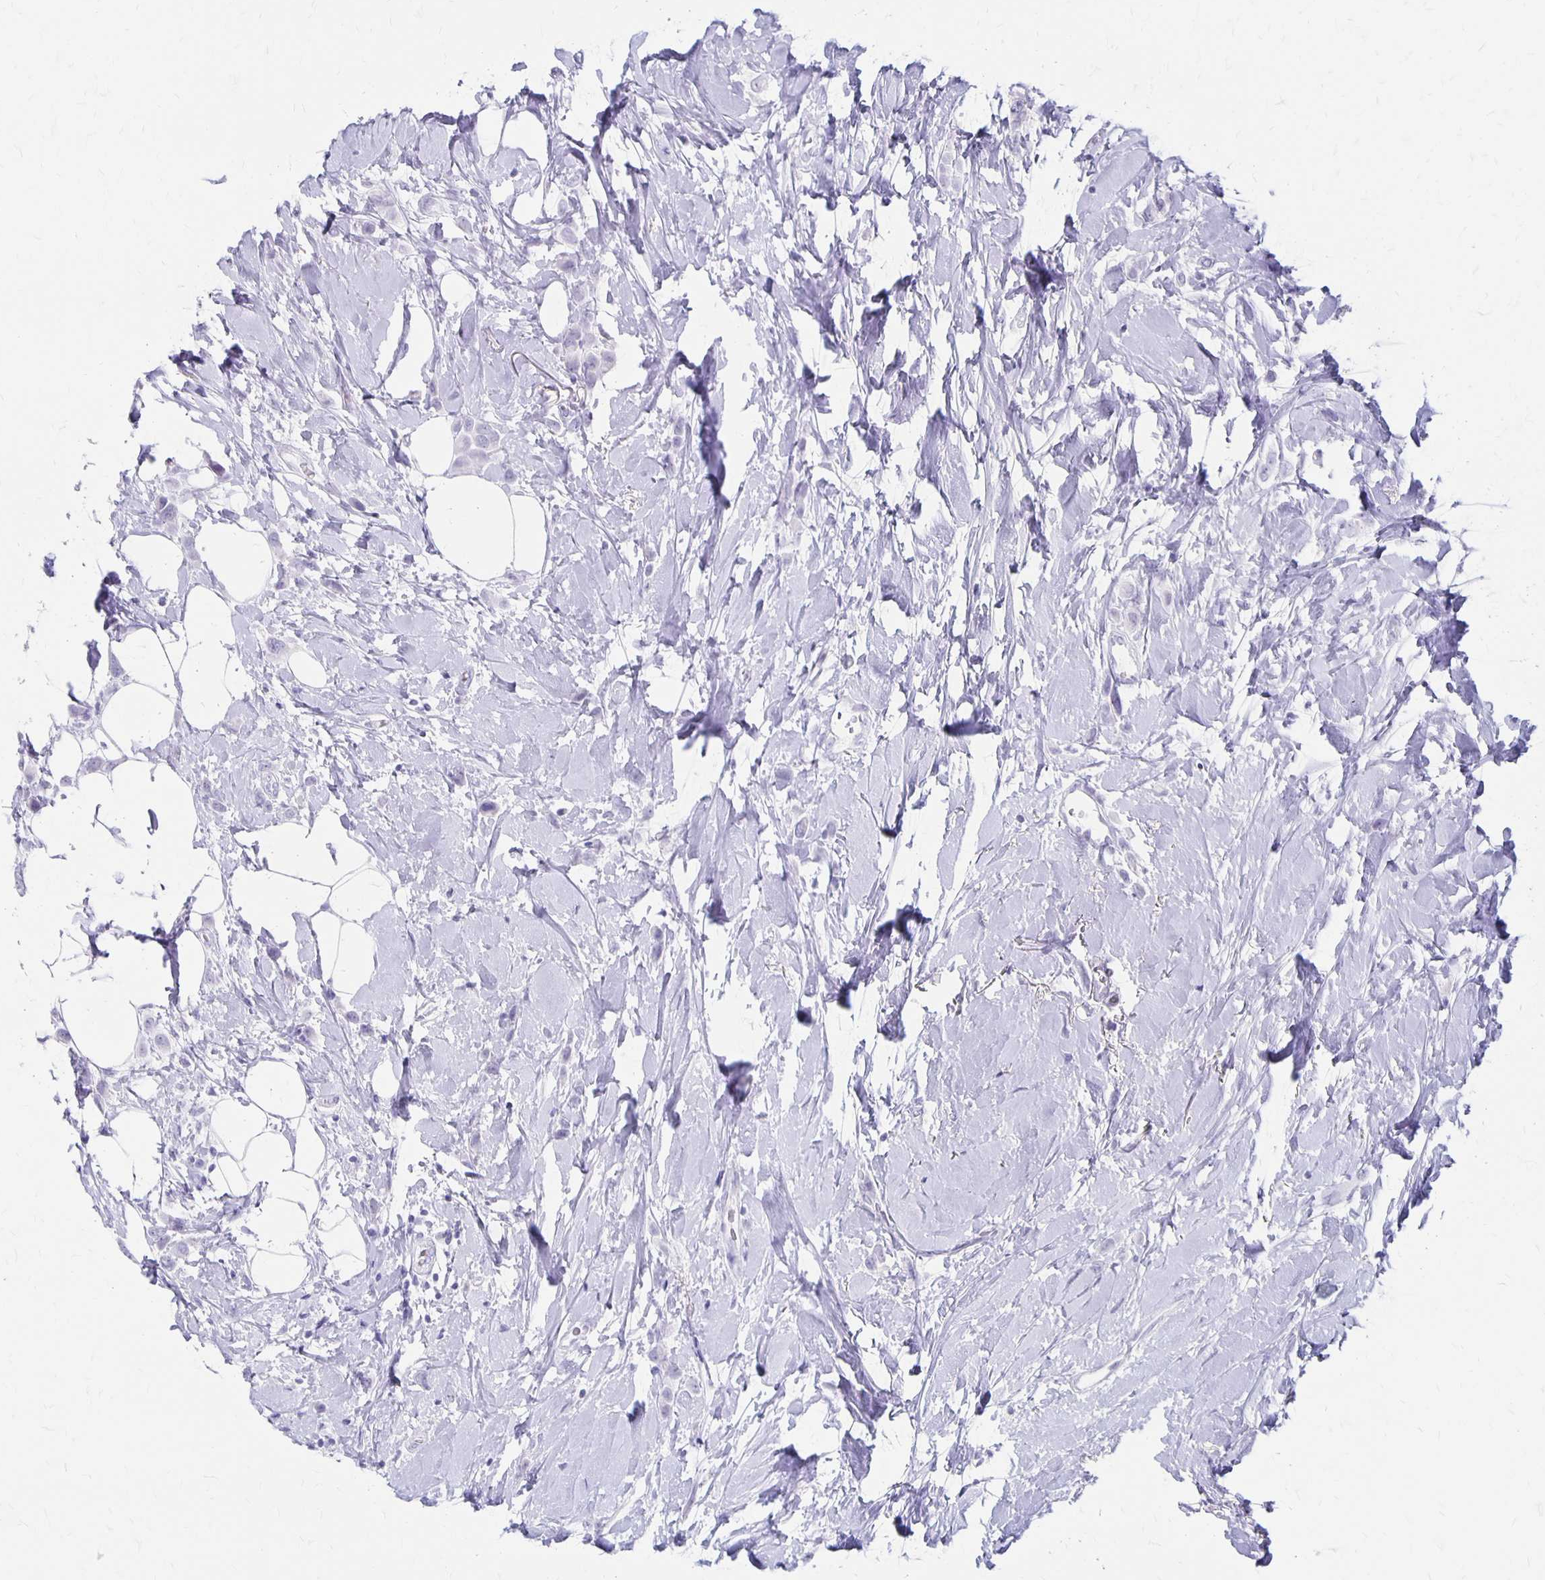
{"staining": {"intensity": "negative", "quantity": "none", "location": "none"}, "tissue": "breast cancer", "cell_type": "Tumor cells", "image_type": "cancer", "snomed": [{"axis": "morphology", "description": "Lobular carcinoma"}, {"axis": "topography", "description": "Breast"}], "caption": "Human lobular carcinoma (breast) stained for a protein using immunohistochemistry (IHC) exhibits no positivity in tumor cells.", "gene": "MAGEC2", "patient": {"sex": "female", "age": 66}}